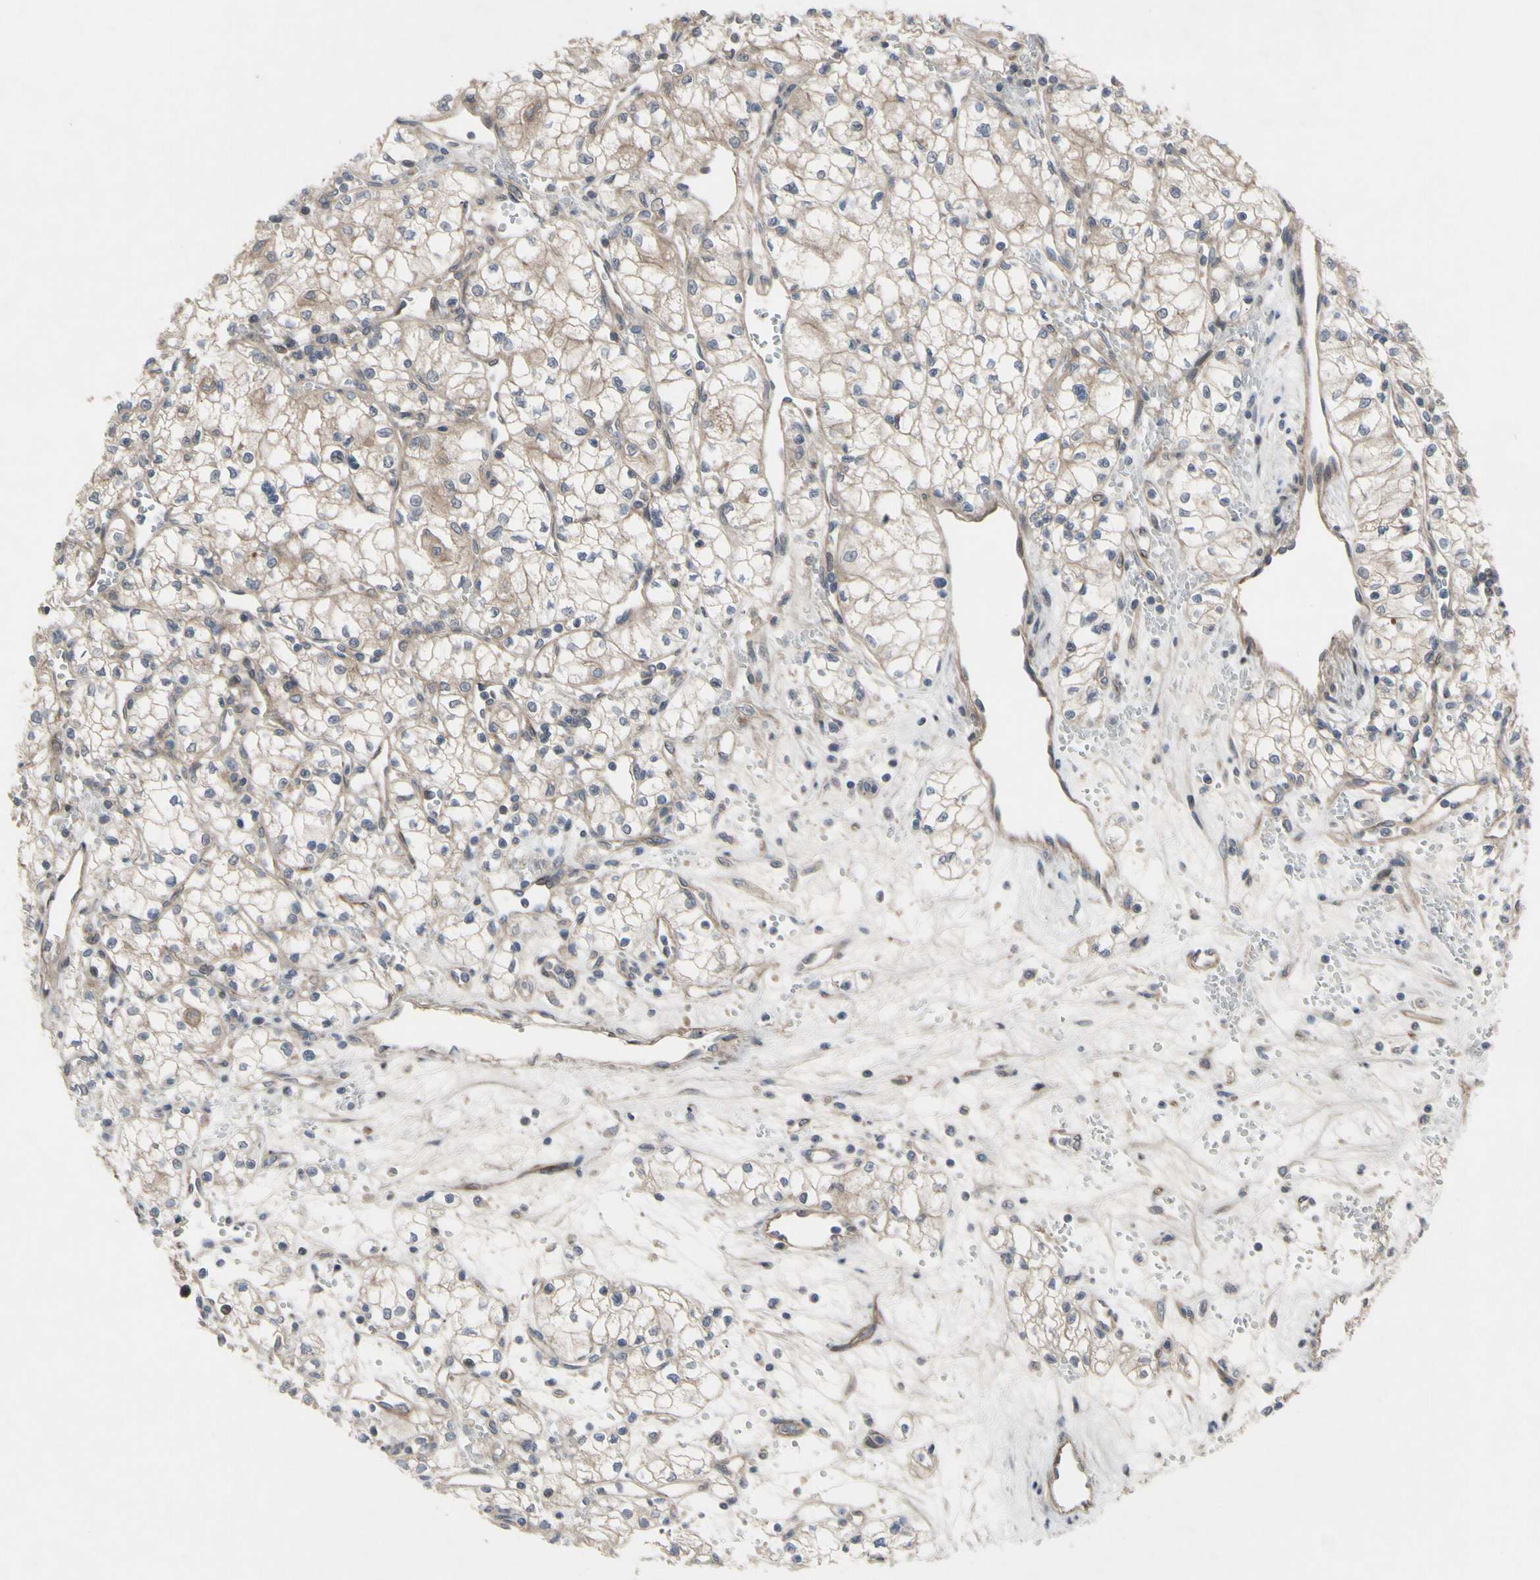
{"staining": {"intensity": "weak", "quantity": "25%-75%", "location": "cytoplasmic/membranous"}, "tissue": "renal cancer", "cell_type": "Tumor cells", "image_type": "cancer", "snomed": [{"axis": "morphology", "description": "Normal tissue, NOS"}, {"axis": "morphology", "description": "Adenocarcinoma, NOS"}, {"axis": "topography", "description": "Kidney"}], "caption": "Weak cytoplasmic/membranous staining is appreciated in about 25%-75% of tumor cells in adenocarcinoma (renal).", "gene": "OAZ1", "patient": {"sex": "male", "age": 59}}